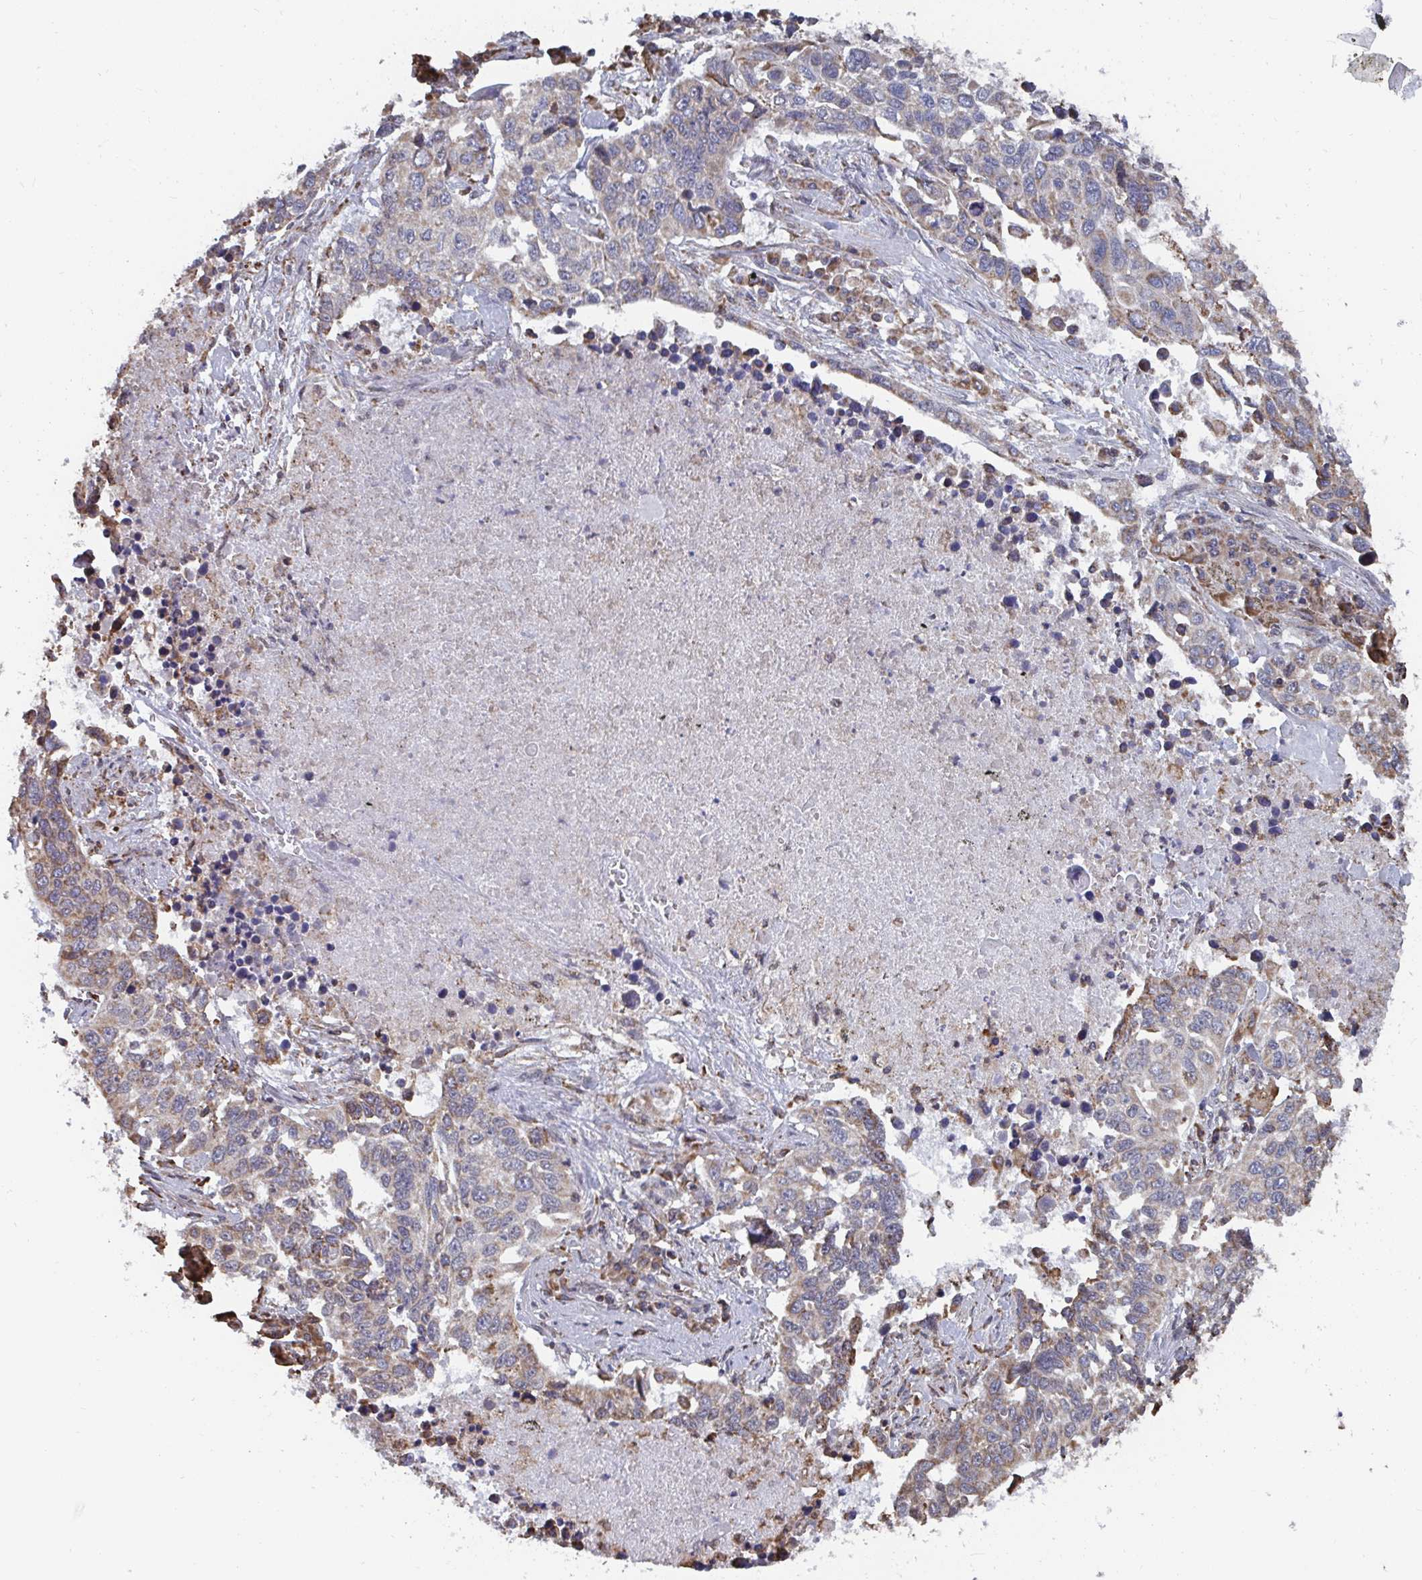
{"staining": {"intensity": "weak", "quantity": "25%-75%", "location": "cytoplasmic/membranous"}, "tissue": "lung cancer", "cell_type": "Tumor cells", "image_type": "cancer", "snomed": [{"axis": "morphology", "description": "Squamous cell carcinoma, NOS"}, {"axis": "topography", "description": "Lung"}], "caption": "Lung cancer (squamous cell carcinoma) tissue reveals weak cytoplasmic/membranous positivity in about 25%-75% of tumor cells", "gene": "ELAVL1", "patient": {"sex": "male", "age": 62}}